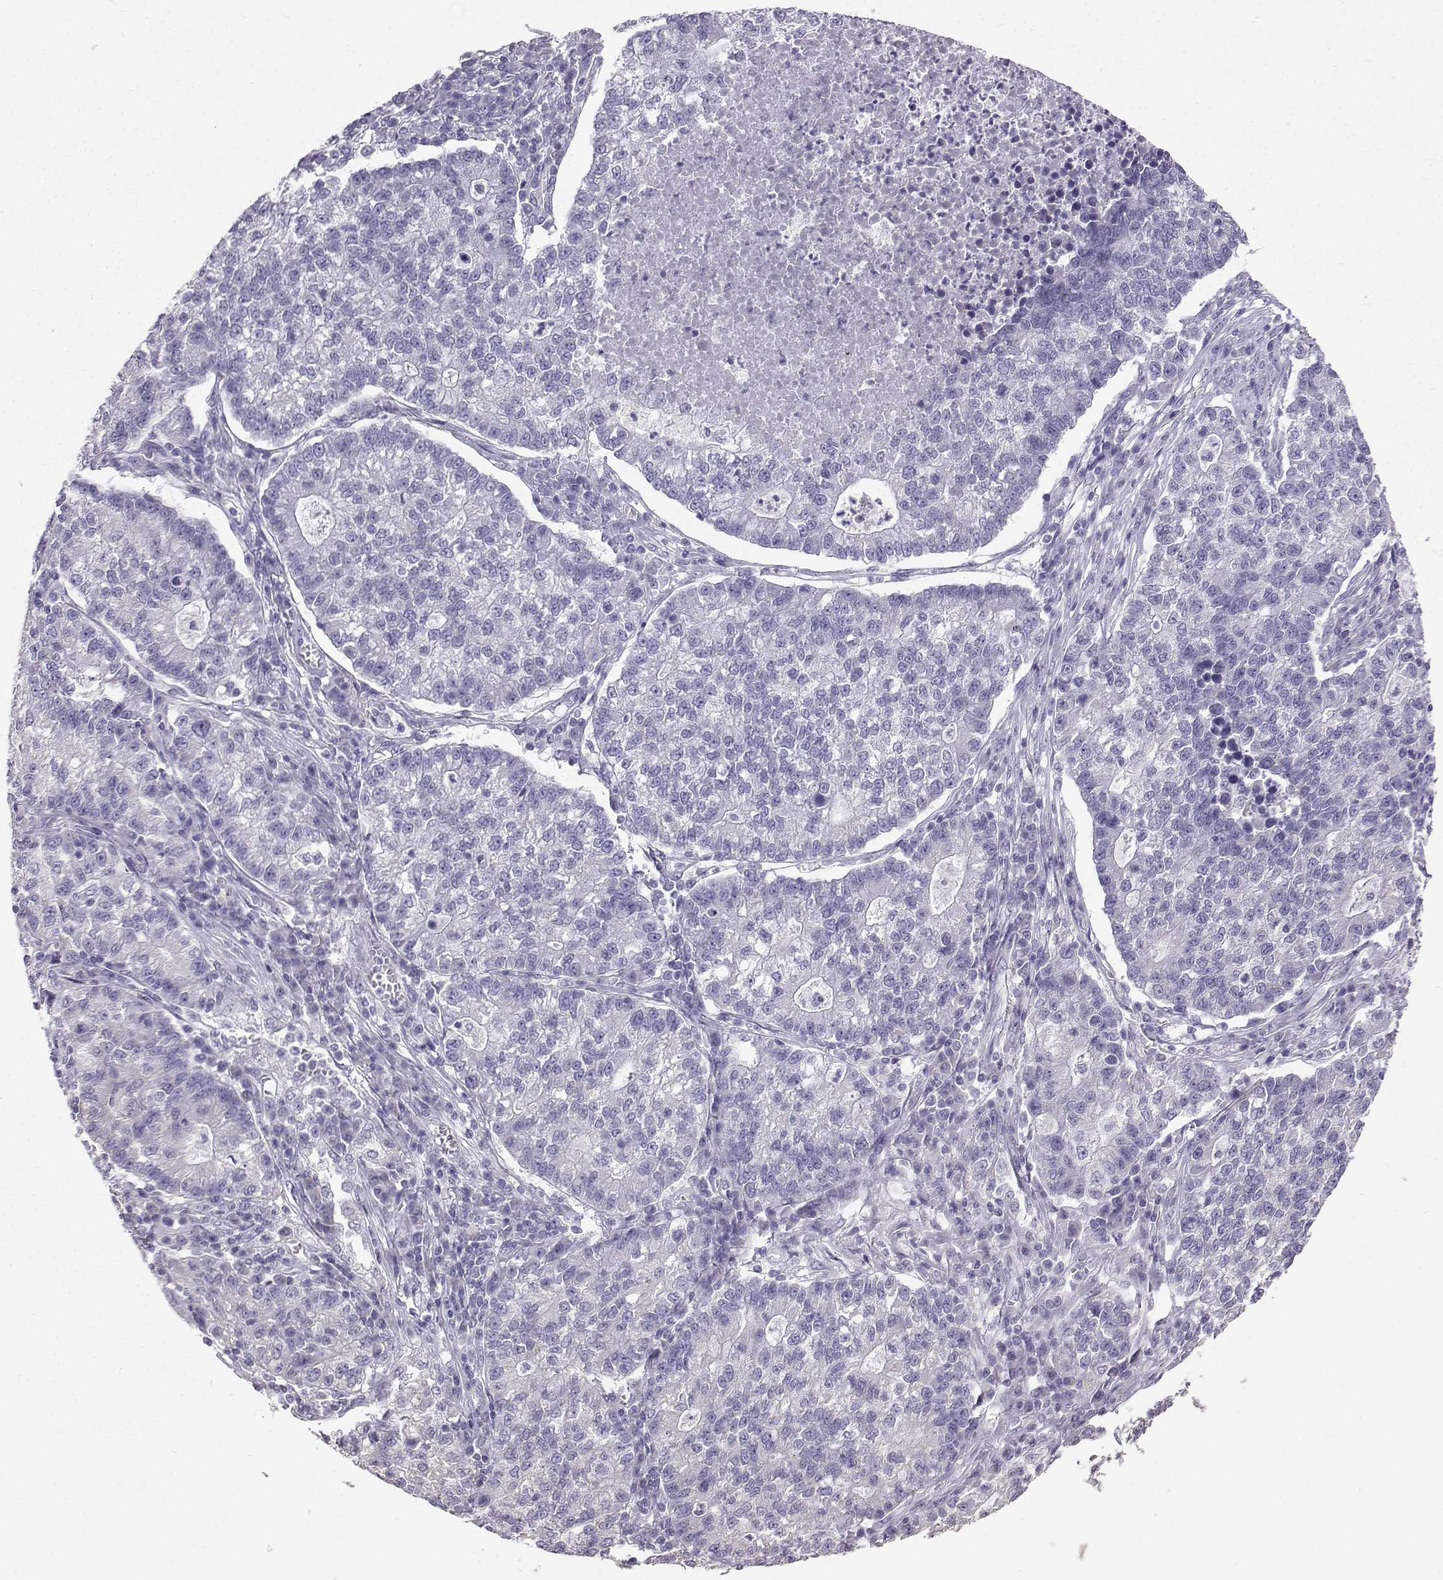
{"staining": {"intensity": "negative", "quantity": "none", "location": "none"}, "tissue": "lung cancer", "cell_type": "Tumor cells", "image_type": "cancer", "snomed": [{"axis": "morphology", "description": "Adenocarcinoma, NOS"}, {"axis": "topography", "description": "Lung"}], "caption": "Tumor cells are negative for brown protein staining in adenocarcinoma (lung).", "gene": "AVP", "patient": {"sex": "male", "age": 57}}